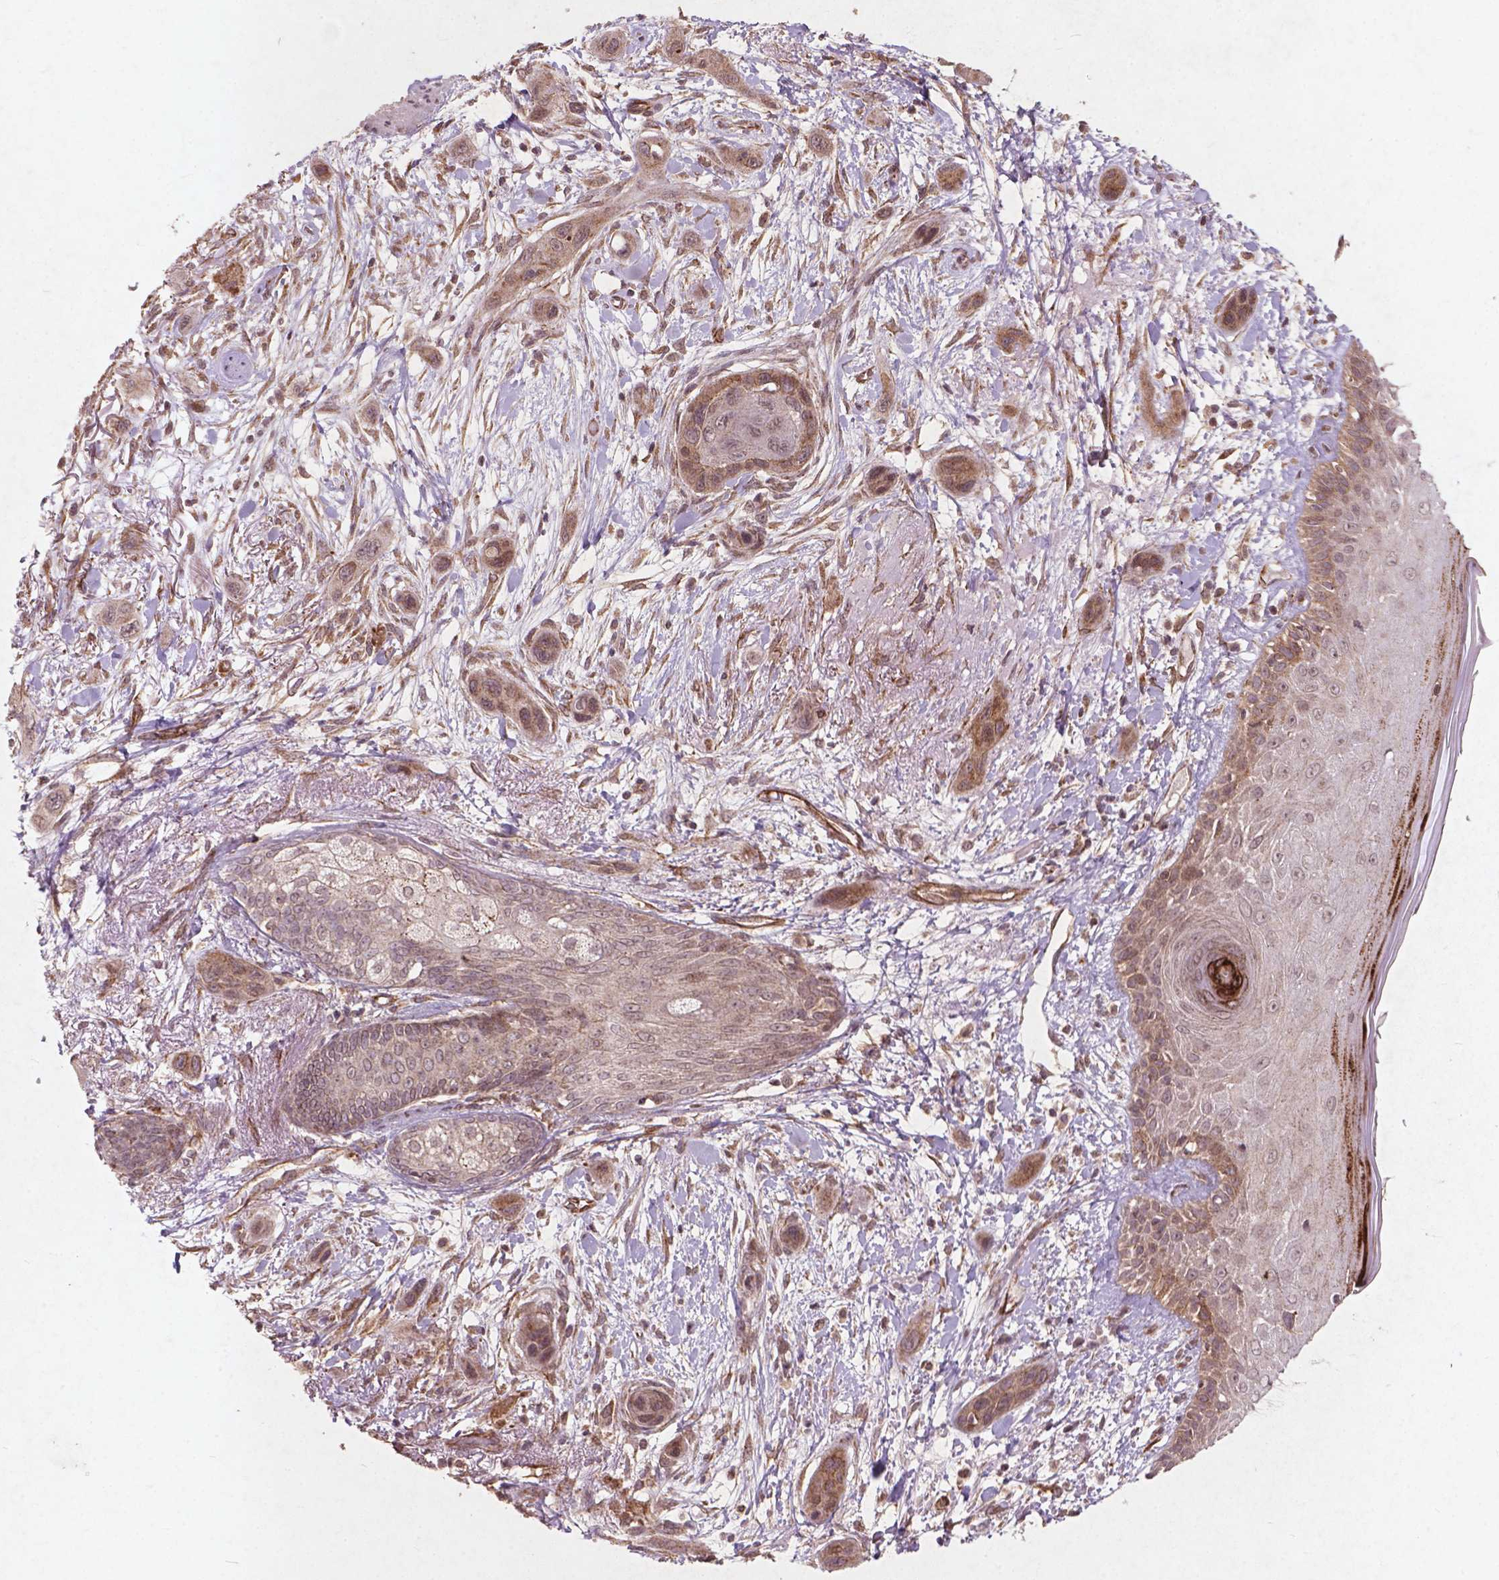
{"staining": {"intensity": "weak", "quantity": ">75%", "location": "cytoplasmic/membranous,nuclear"}, "tissue": "skin cancer", "cell_type": "Tumor cells", "image_type": "cancer", "snomed": [{"axis": "morphology", "description": "Squamous cell carcinoma, NOS"}, {"axis": "topography", "description": "Skin"}], "caption": "Protein staining demonstrates weak cytoplasmic/membranous and nuclear positivity in about >75% of tumor cells in skin cancer (squamous cell carcinoma). (Stains: DAB (3,3'-diaminobenzidine) in brown, nuclei in blue, Microscopy: brightfield microscopy at high magnification).", "gene": "SMAD2", "patient": {"sex": "male", "age": 79}}